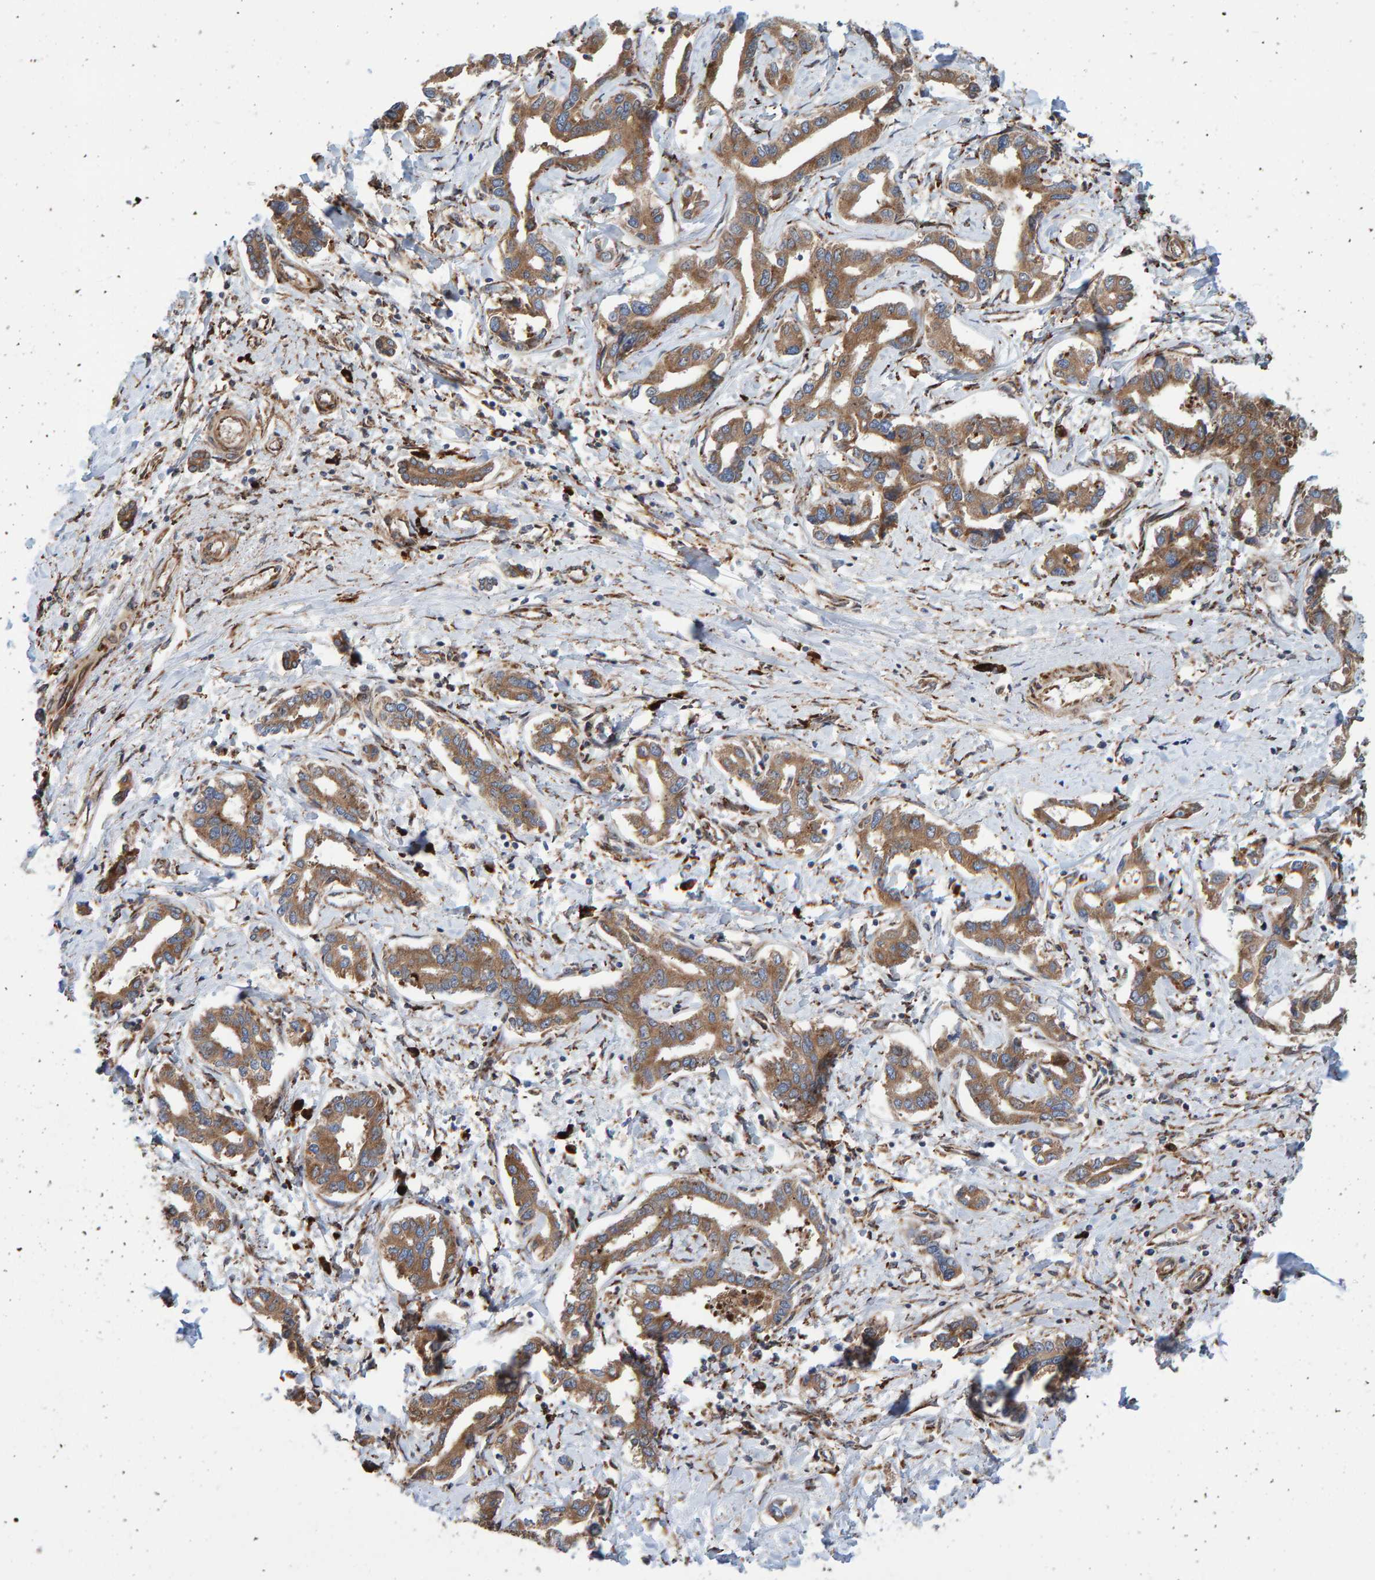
{"staining": {"intensity": "moderate", "quantity": ">75%", "location": "cytoplasmic/membranous"}, "tissue": "liver cancer", "cell_type": "Tumor cells", "image_type": "cancer", "snomed": [{"axis": "morphology", "description": "Cholangiocarcinoma"}, {"axis": "topography", "description": "Liver"}], "caption": "A brown stain labels moderate cytoplasmic/membranous staining of a protein in liver cancer (cholangiocarcinoma) tumor cells.", "gene": "KIAA0753", "patient": {"sex": "male", "age": 59}}